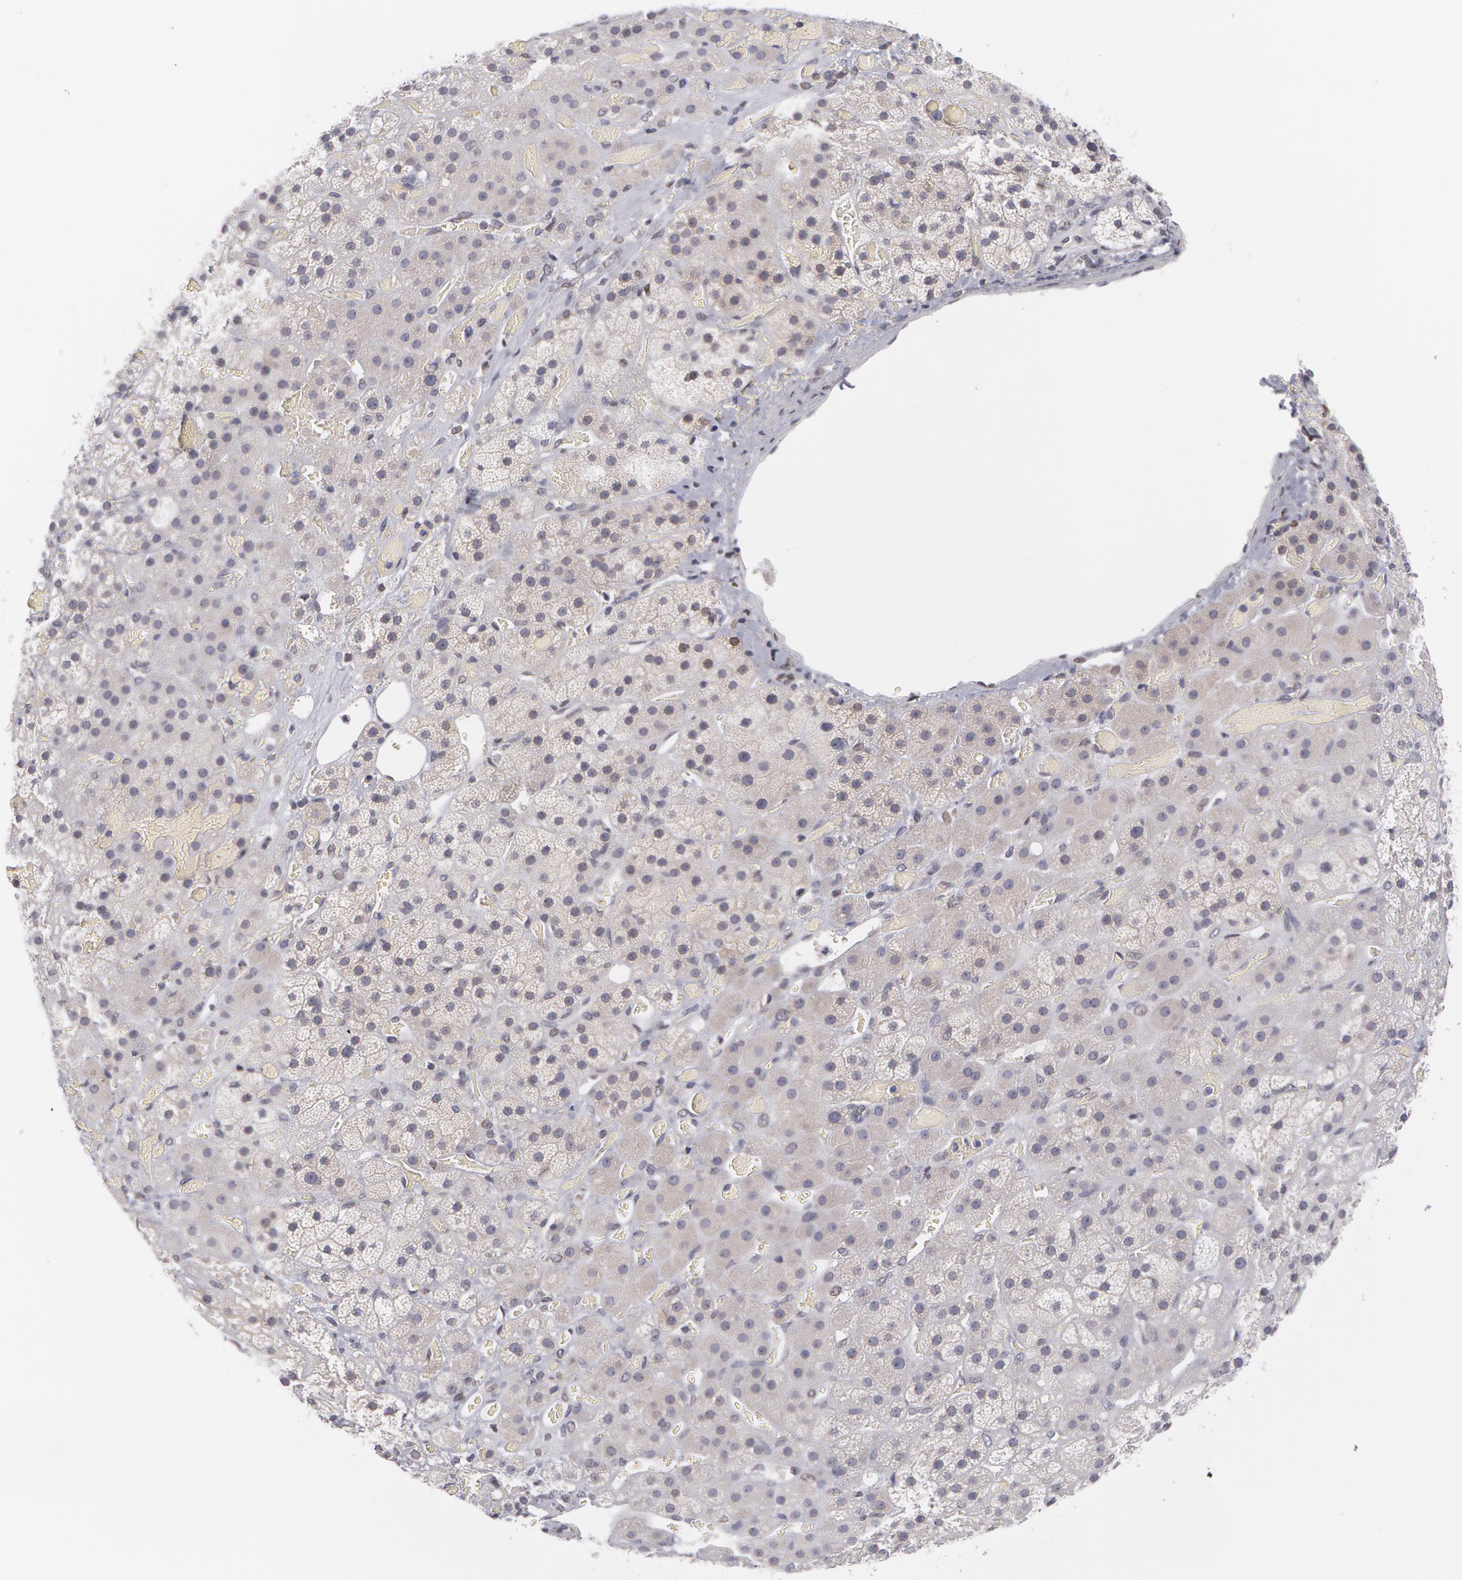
{"staining": {"intensity": "negative", "quantity": "none", "location": "none"}, "tissue": "adrenal gland", "cell_type": "Glandular cells", "image_type": "normal", "snomed": [{"axis": "morphology", "description": "Normal tissue, NOS"}, {"axis": "topography", "description": "Adrenal gland"}], "caption": "Immunohistochemistry (IHC) micrograph of normal adrenal gland stained for a protein (brown), which shows no positivity in glandular cells.", "gene": "EMD", "patient": {"sex": "male", "age": 57}}